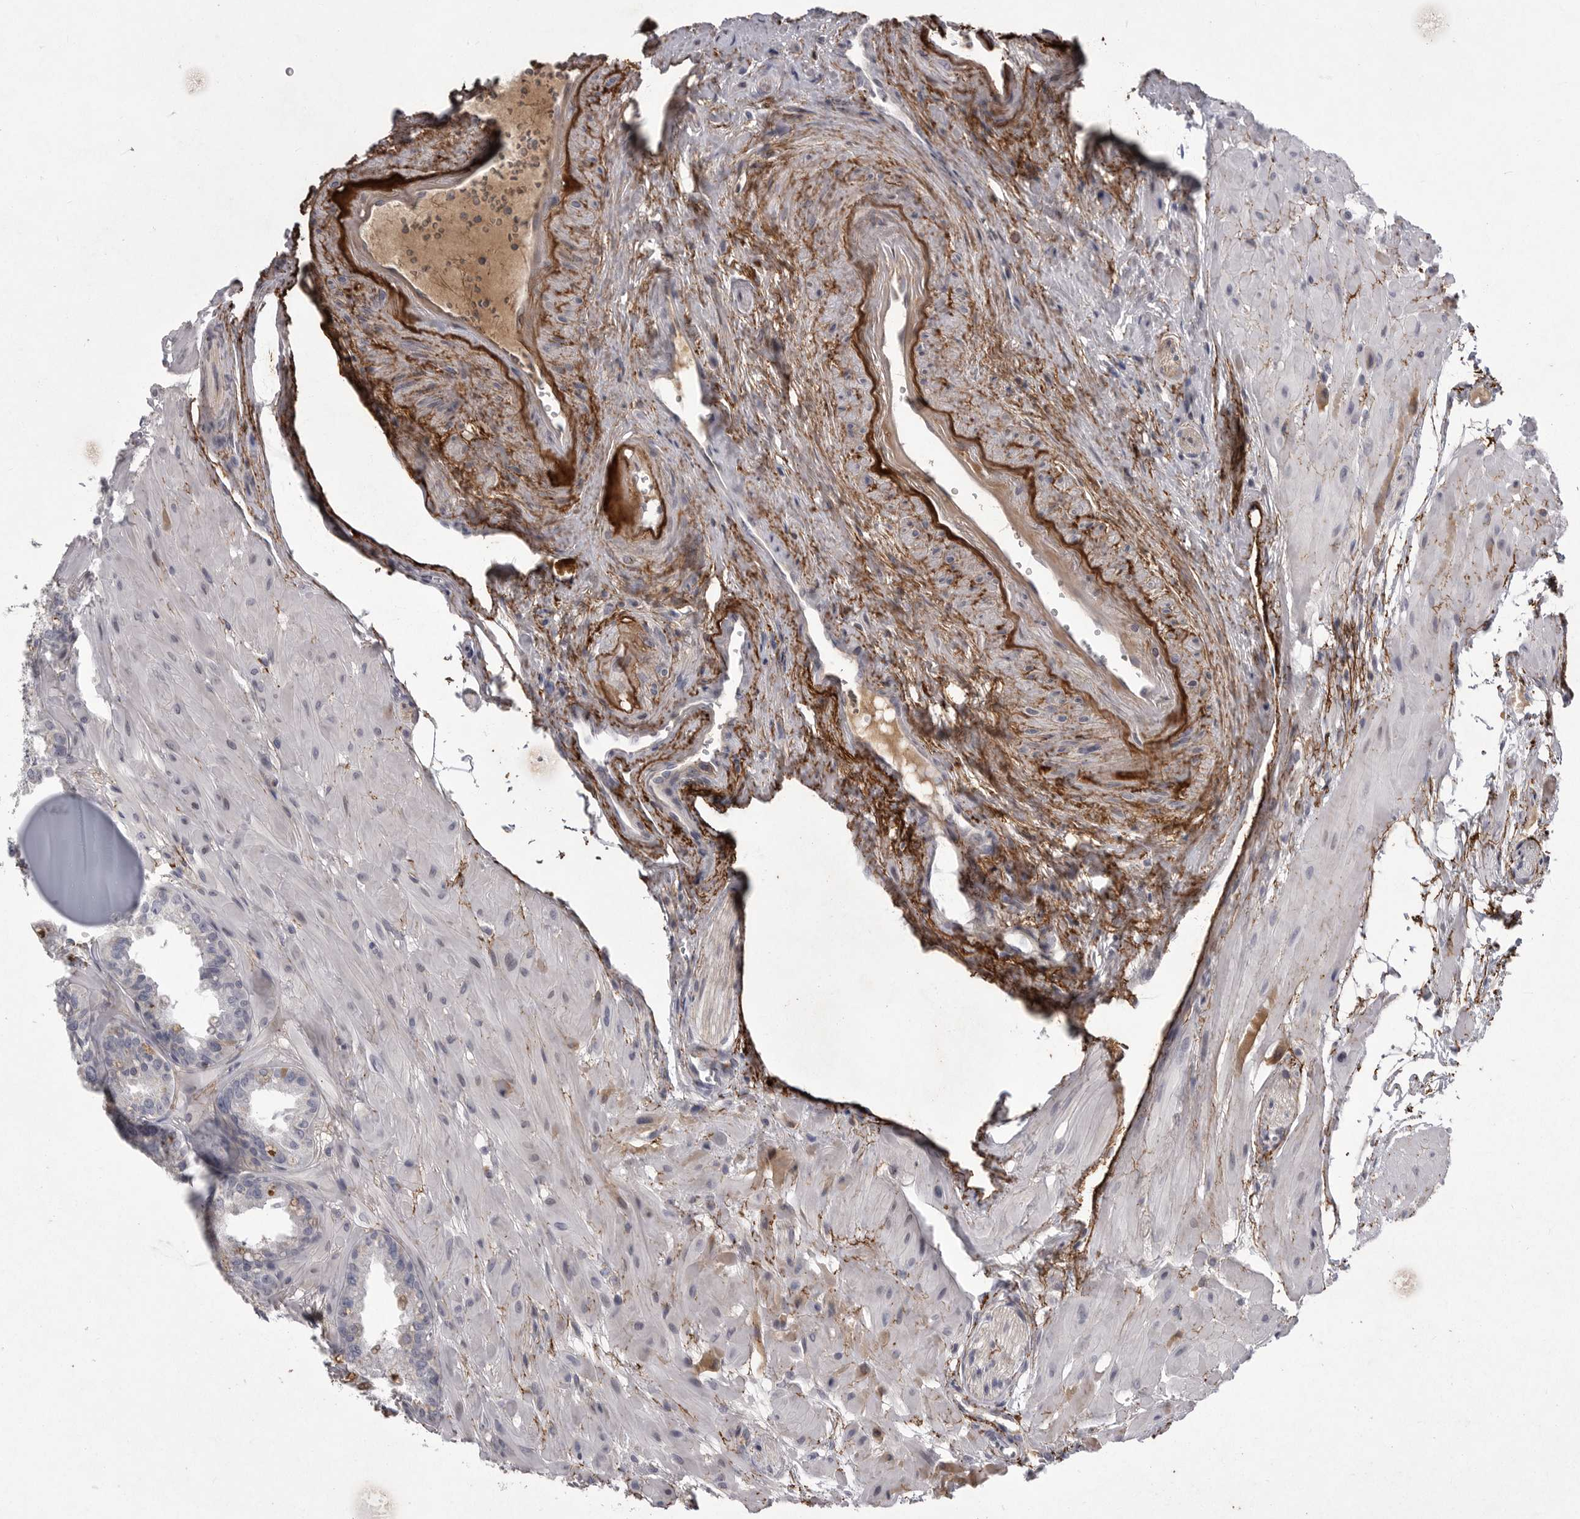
{"staining": {"intensity": "negative", "quantity": "none", "location": "none"}, "tissue": "seminal vesicle", "cell_type": "Glandular cells", "image_type": "normal", "snomed": [{"axis": "morphology", "description": "Normal tissue, NOS"}, {"axis": "topography", "description": "Prostate"}, {"axis": "topography", "description": "Seminal veicle"}], "caption": "IHC of benign seminal vesicle demonstrates no positivity in glandular cells. (Brightfield microscopy of DAB (3,3'-diaminobenzidine) immunohistochemistry (IHC) at high magnification).", "gene": "CRP", "patient": {"sex": "male", "age": 51}}